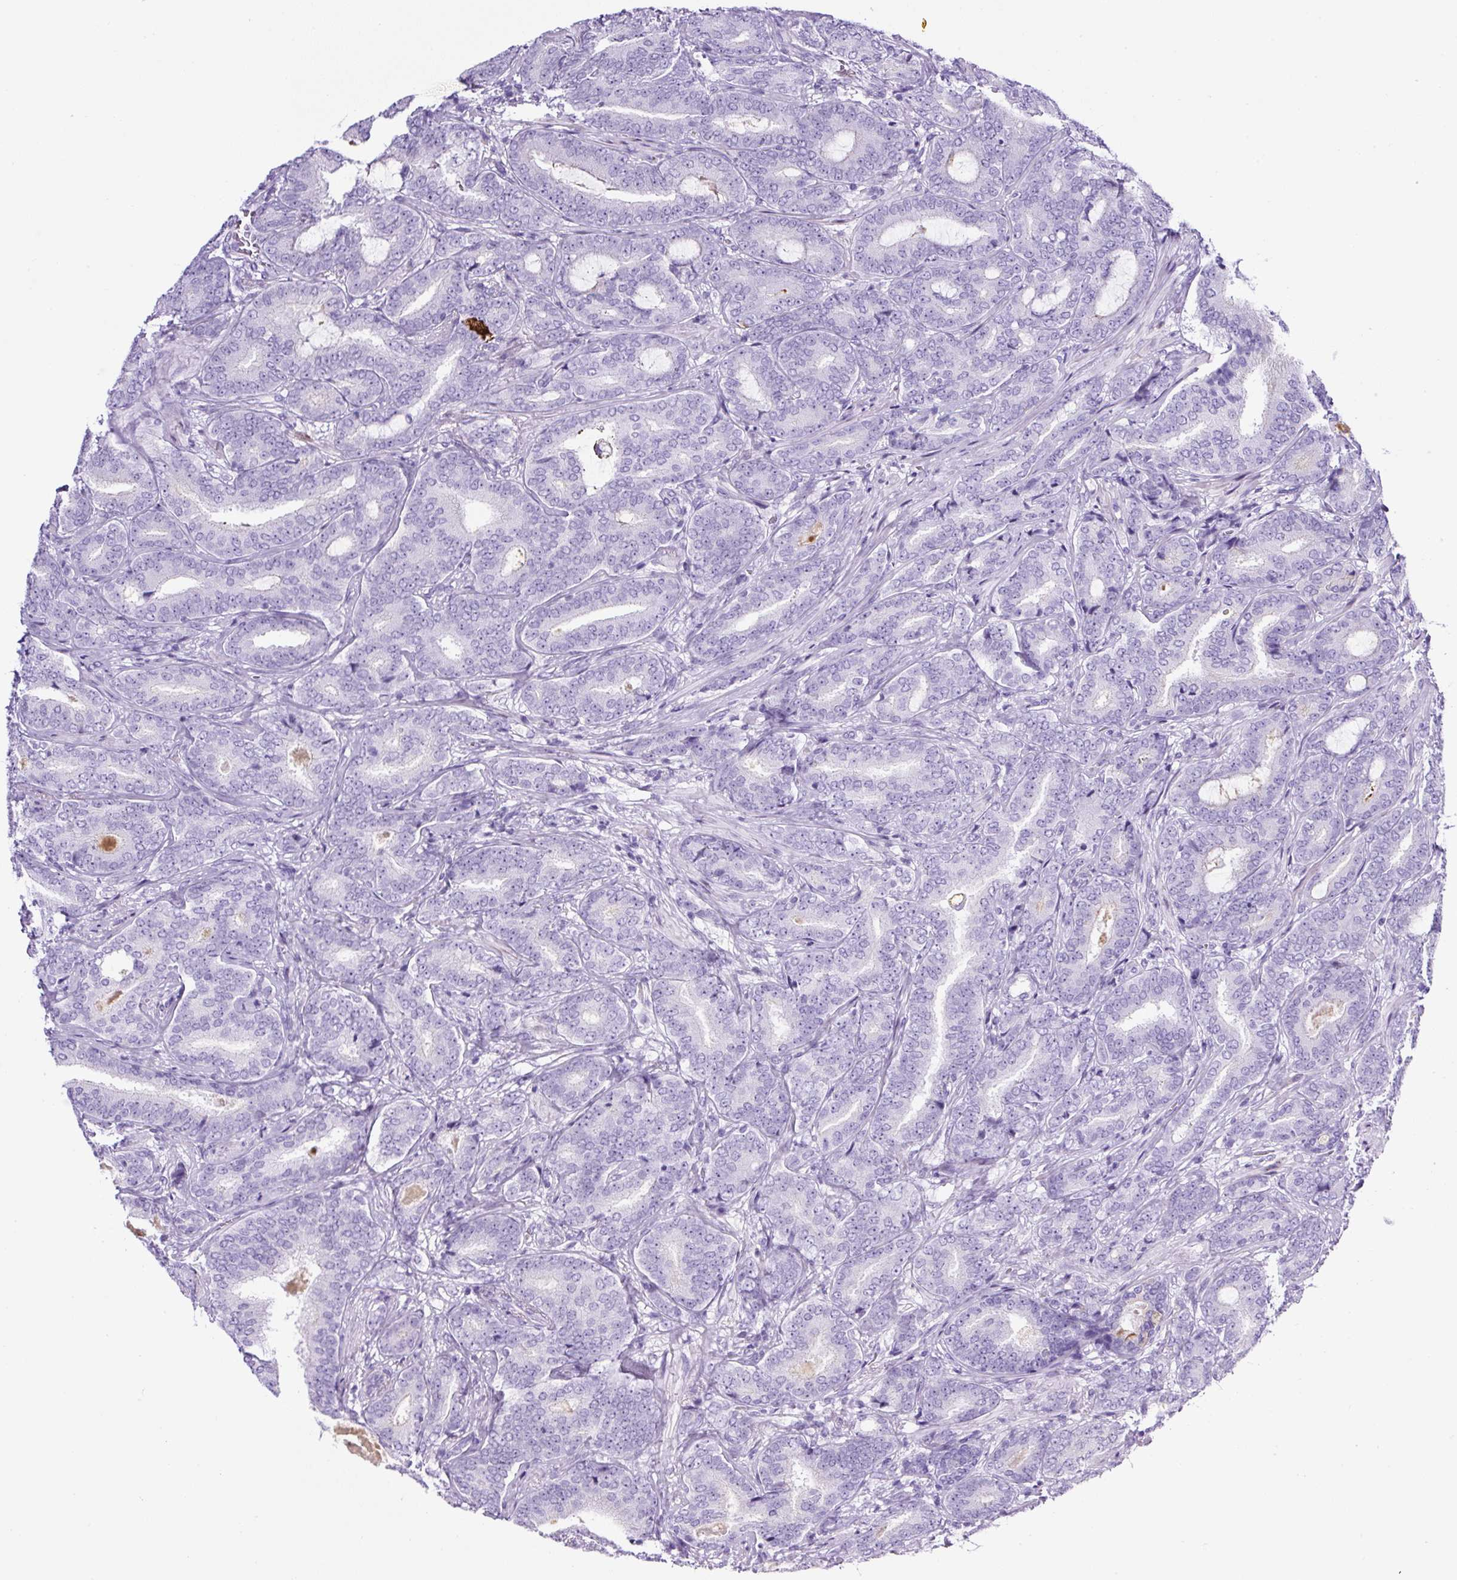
{"staining": {"intensity": "negative", "quantity": "none", "location": "none"}, "tissue": "prostate cancer", "cell_type": "Tumor cells", "image_type": "cancer", "snomed": [{"axis": "morphology", "description": "Adenocarcinoma, Low grade"}, {"axis": "topography", "description": "Prostate and seminal vesicle, NOS"}], "caption": "Tumor cells are negative for protein expression in human prostate cancer (adenocarcinoma (low-grade)).", "gene": "TMEM200B", "patient": {"sex": "male", "age": 61}}